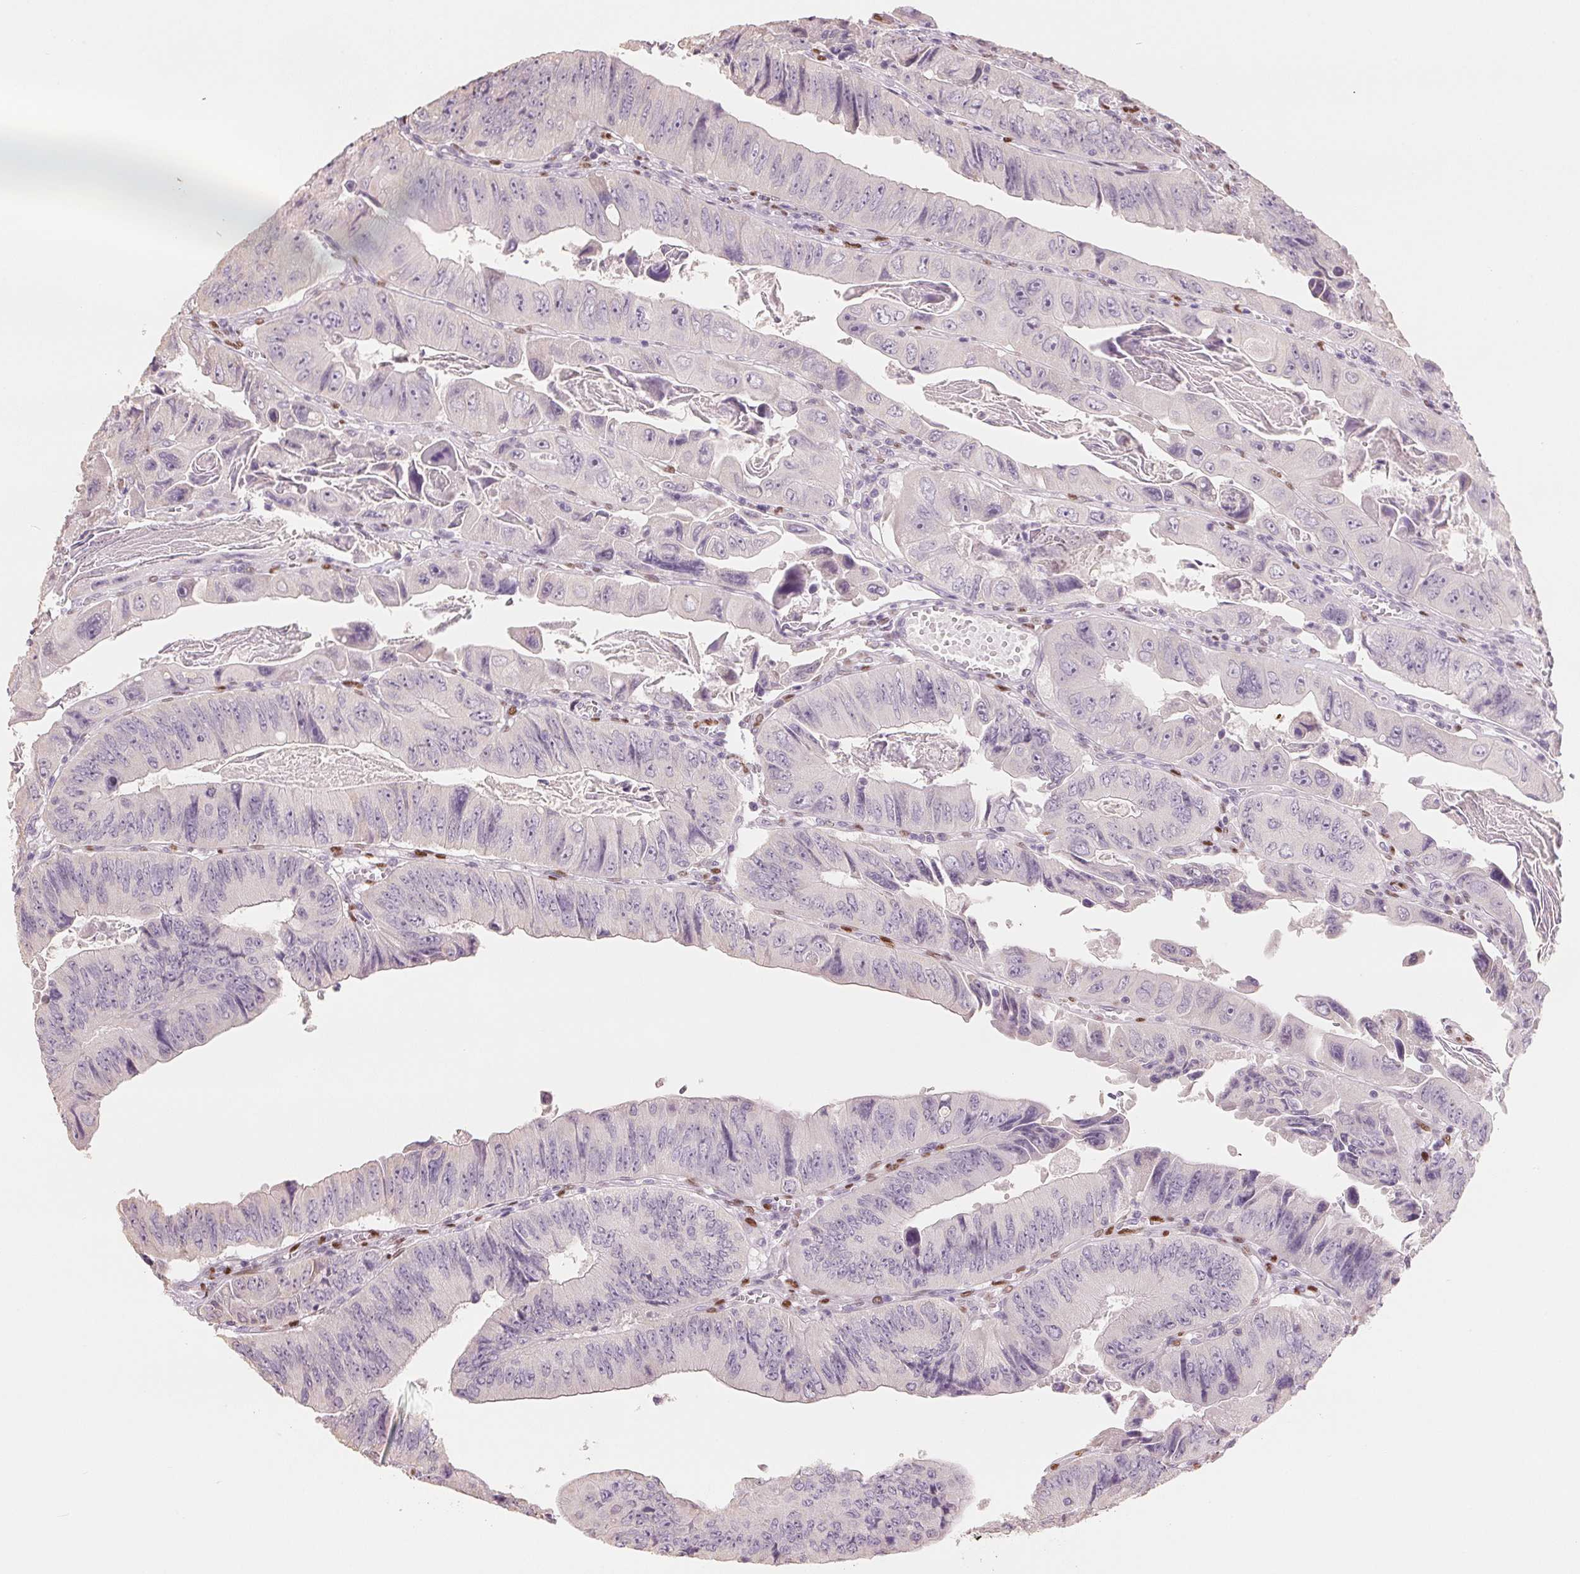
{"staining": {"intensity": "negative", "quantity": "none", "location": "none"}, "tissue": "colorectal cancer", "cell_type": "Tumor cells", "image_type": "cancer", "snomed": [{"axis": "morphology", "description": "Adenocarcinoma, NOS"}, {"axis": "topography", "description": "Colon"}], "caption": "Immunohistochemistry image of neoplastic tissue: human colorectal adenocarcinoma stained with DAB (3,3'-diaminobenzidine) demonstrates no significant protein expression in tumor cells.", "gene": "SMARCD3", "patient": {"sex": "female", "age": 84}}